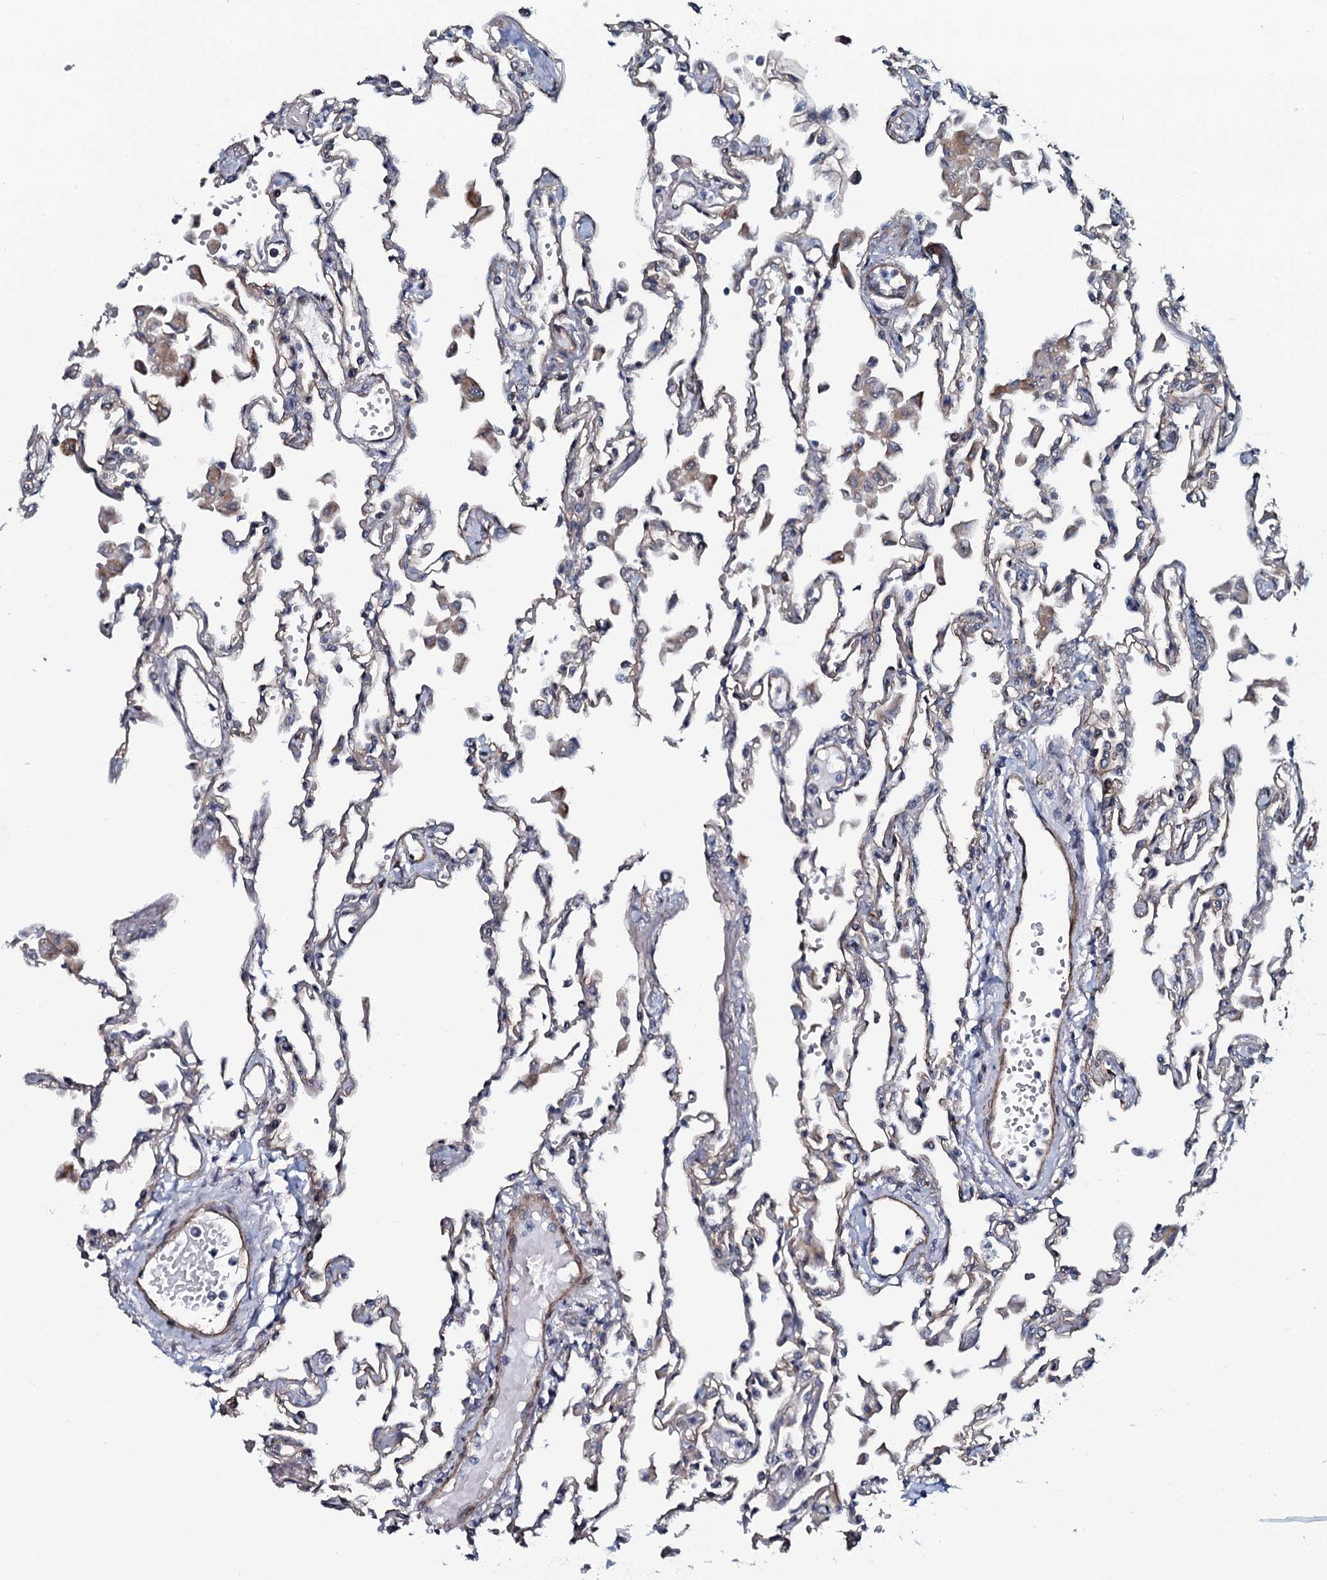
{"staining": {"intensity": "weak", "quantity": "<25%", "location": "cytoplasmic/membranous"}, "tissue": "lung", "cell_type": "Alveolar cells", "image_type": "normal", "snomed": [{"axis": "morphology", "description": "Normal tissue, NOS"}, {"axis": "topography", "description": "Bronchus"}, {"axis": "topography", "description": "Lung"}], "caption": "The IHC photomicrograph has no significant positivity in alveolar cells of lung.", "gene": "KCTD4", "patient": {"sex": "female", "age": 49}}